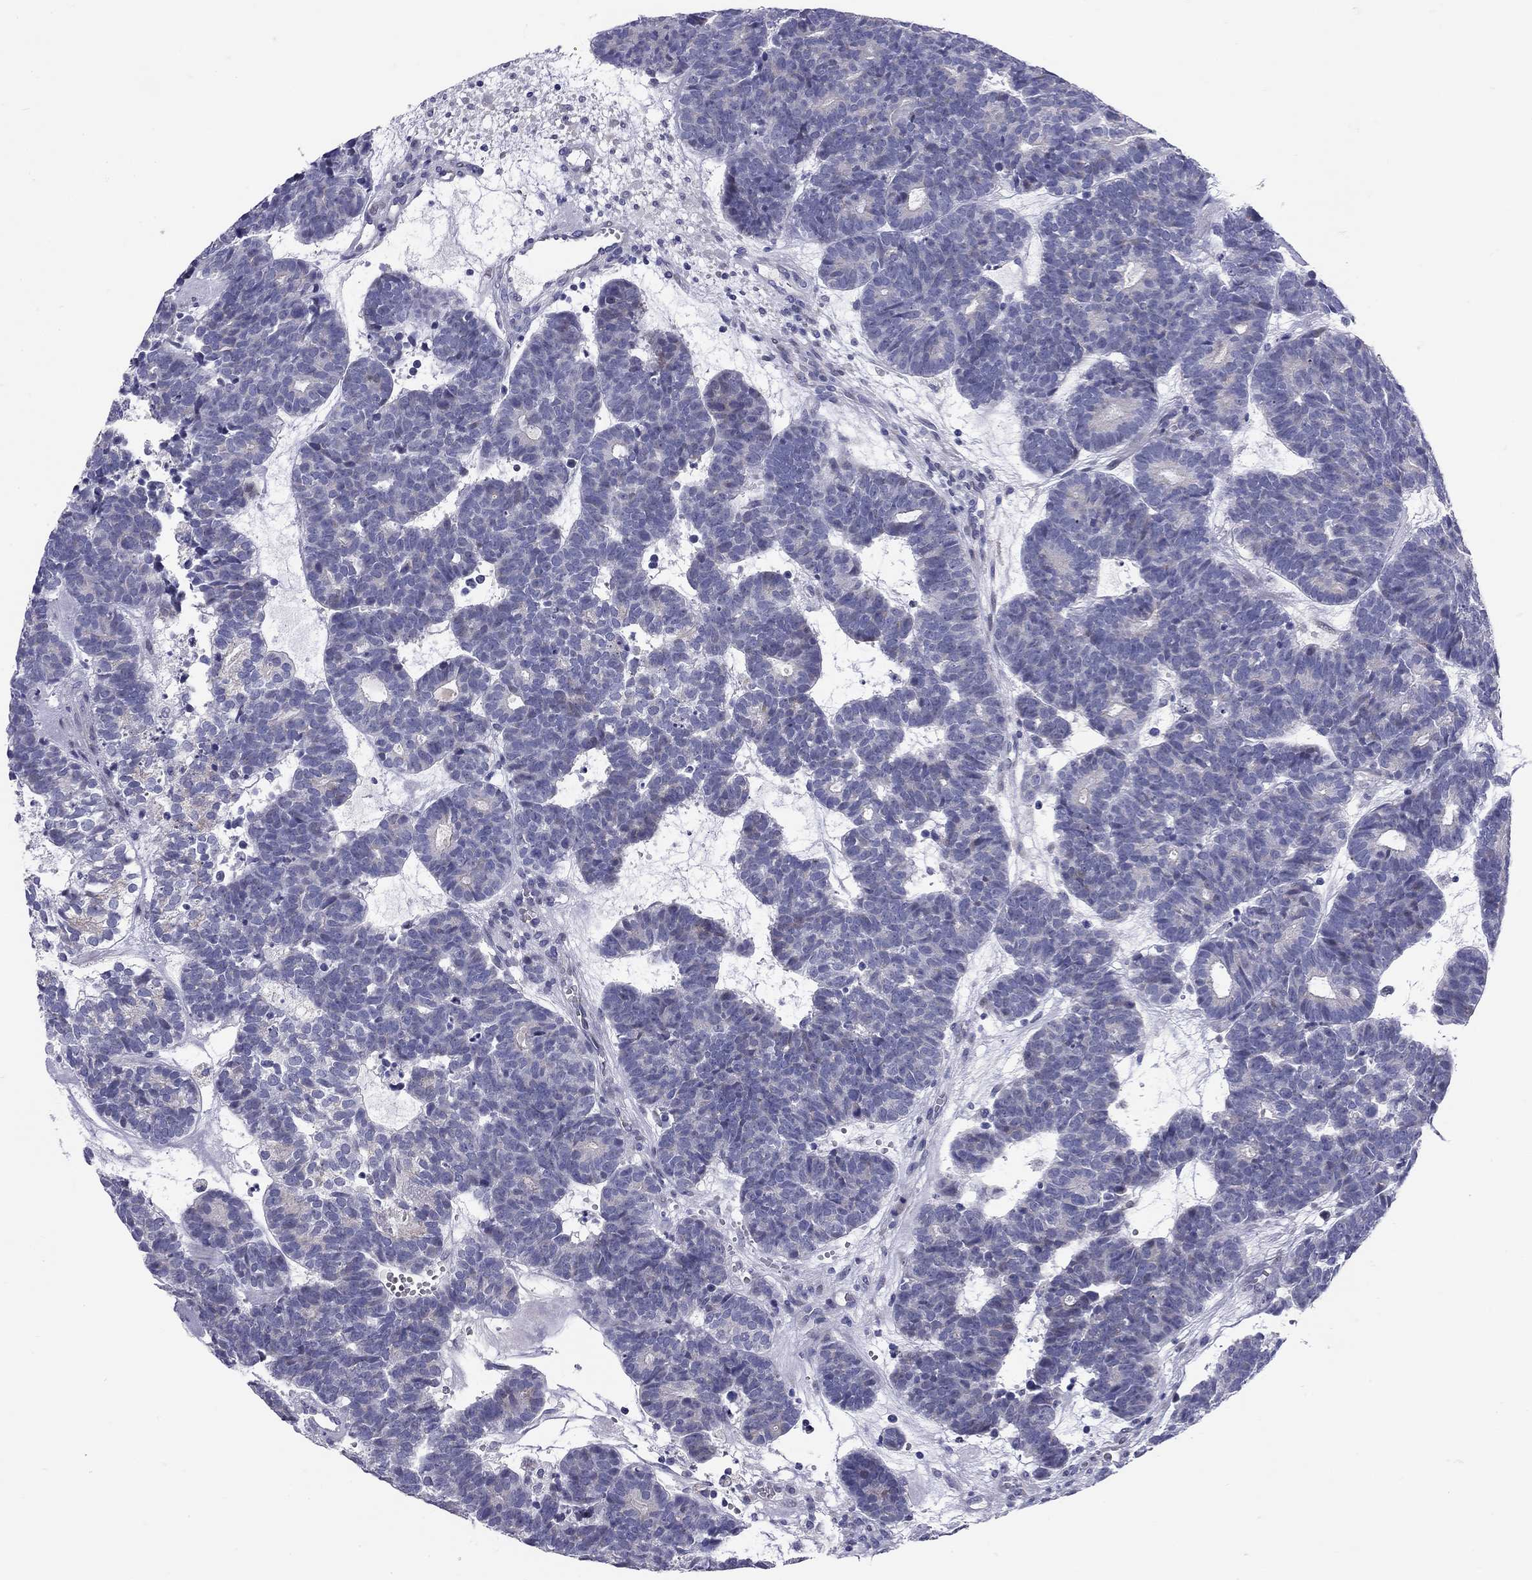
{"staining": {"intensity": "negative", "quantity": "none", "location": "none"}, "tissue": "head and neck cancer", "cell_type": "Tumor cells", "image_type": "cancer", "snomed": [{"axis": "morphology", "description": "Adenocarcinoma, NOS"}, {"axis": "topography", "description": "Head-Neck"}], "caption": "A photomicrograph of human adenocarcinoma (head and neck) is negative for staining in tumor cells.", "gene": "C8orf88", "patient": {"sex": "female", "age": 81}}